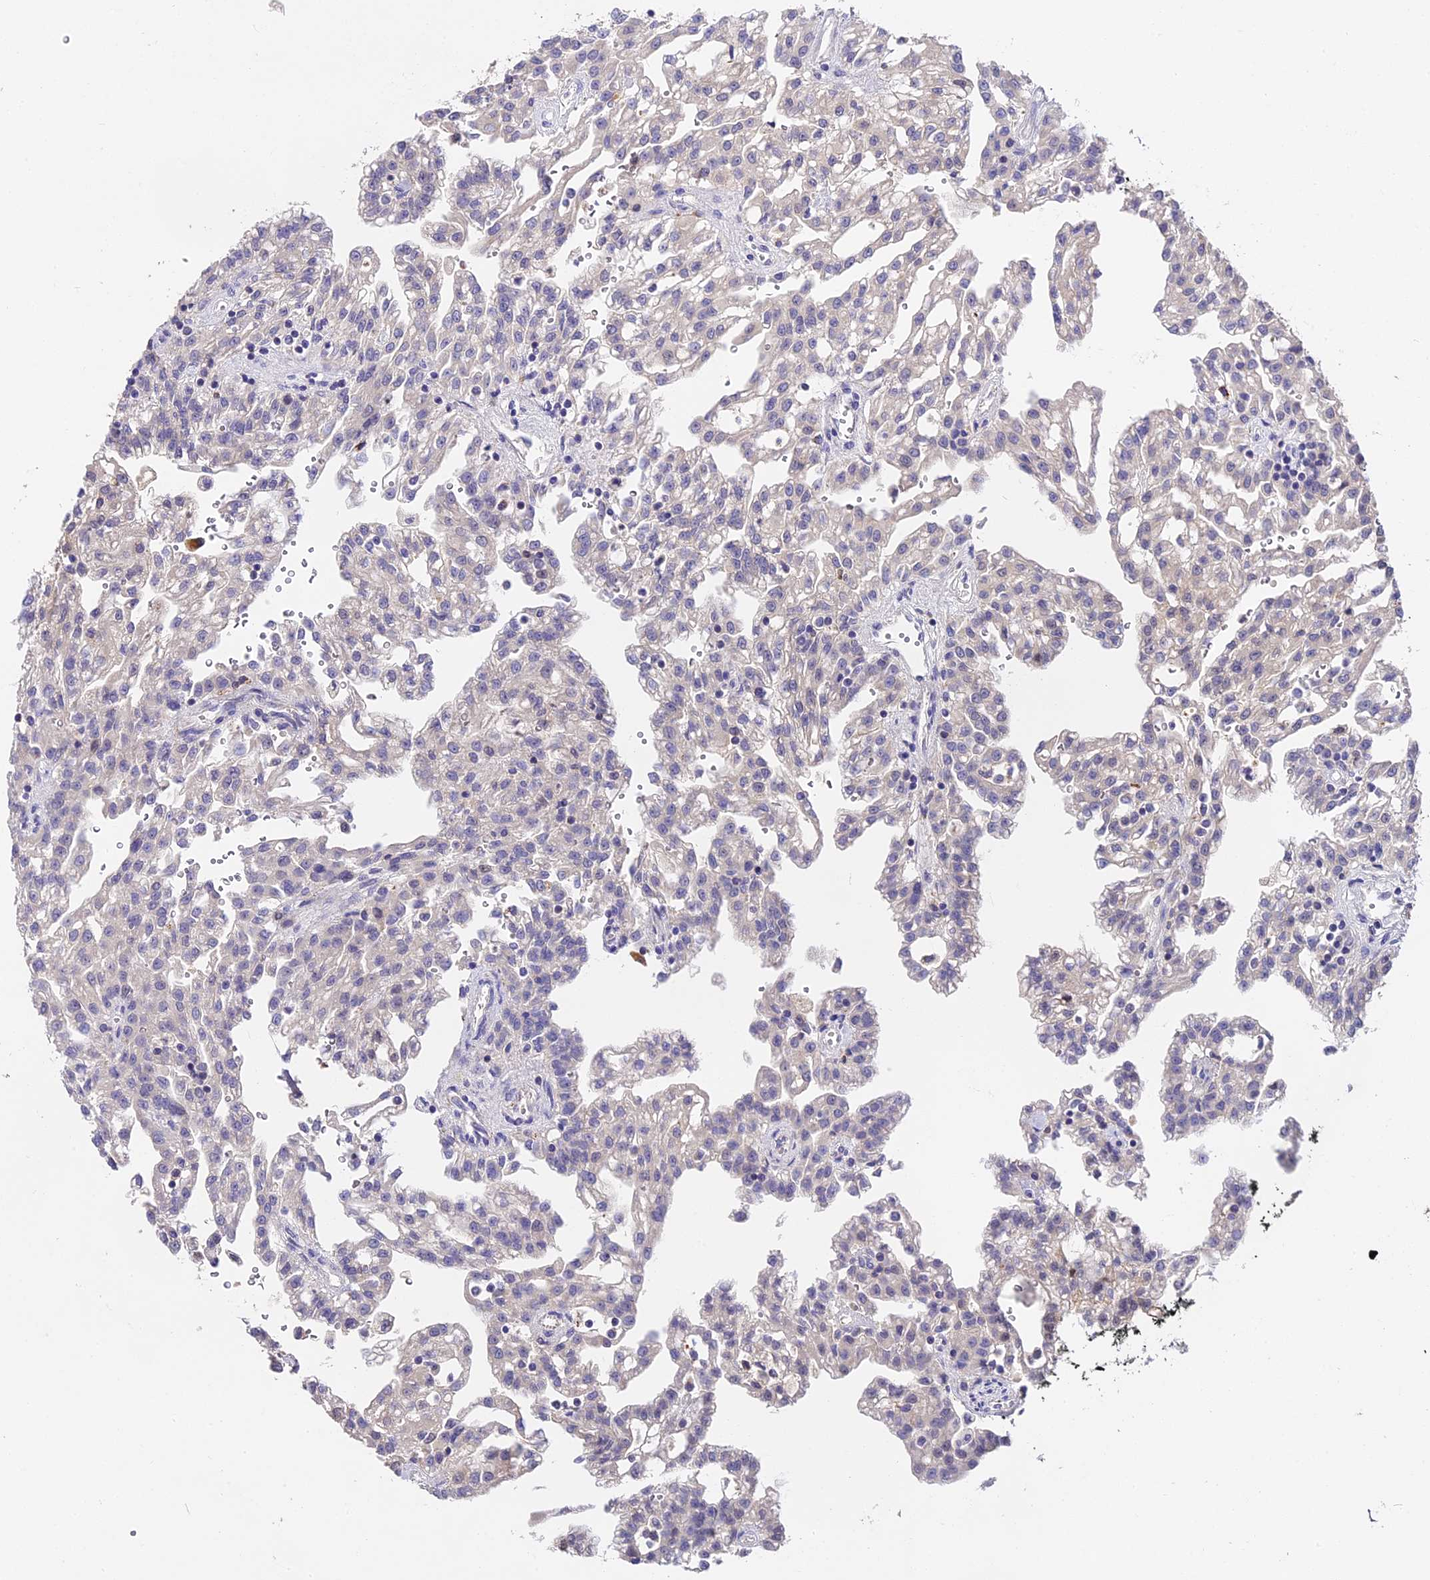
{"staining": {"intensity": "weak", "quantity": "<25%", "location": "cytoplasmic/membranous"}, "tissue": "renal cancer", "cell_type": "Tumor cells", "image_type": "cancer", "snomed": [{"axis": "morphology", "description": "Adenocarcinoma, NOS"}, {"axis": "topography", "description": "Kidney"}], "caption": "DAB immunohistochemical staining of renal cancer (adenocarcinoma) shows no significant positivity in tumor cells.", "gene": "LYPD6", "patient": {"sex": "male", "age": 63}}